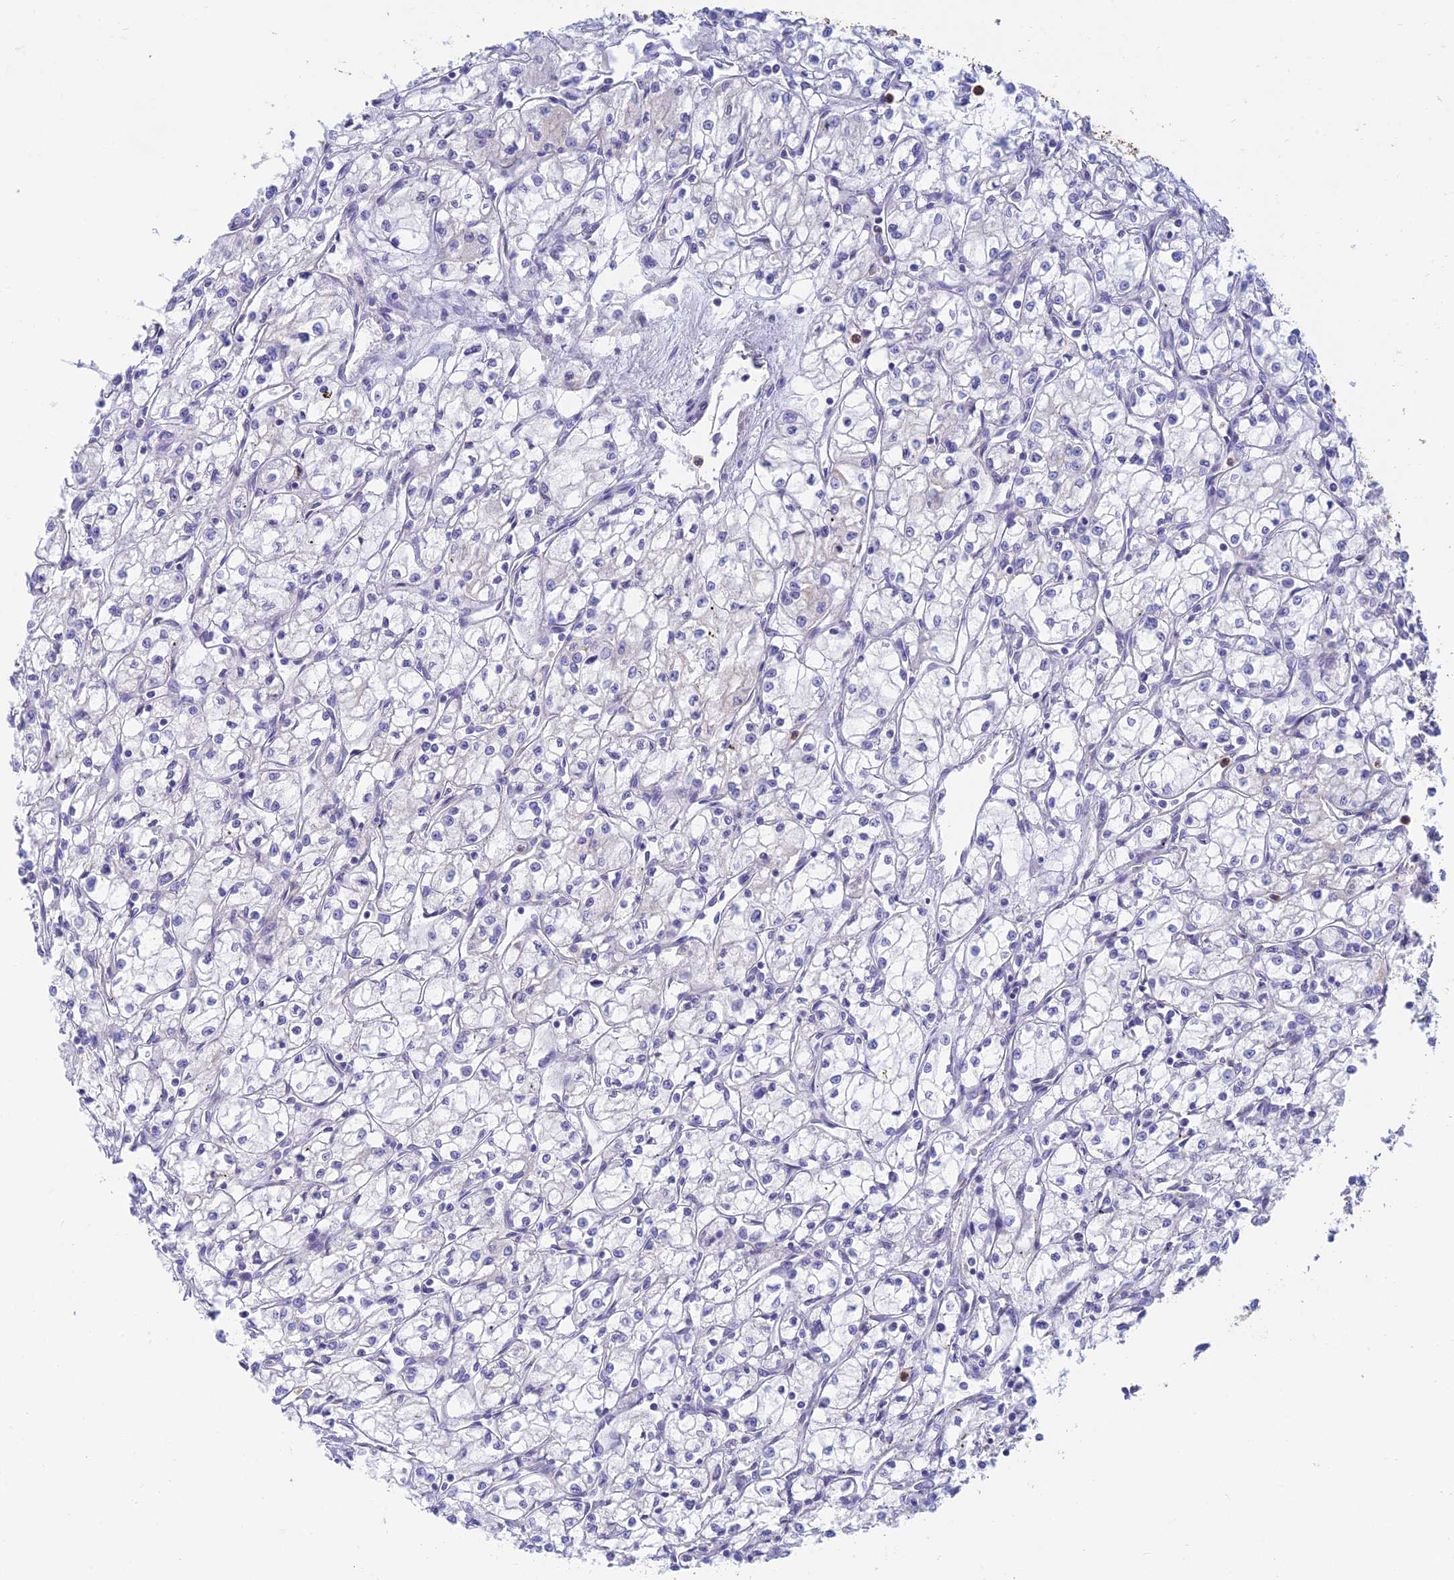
{"staining": {"intensity": "negative", "quantity": "none", "location": "none"}, "tissue": "renal cancer", "cell_type": "Tumor cells", "image_type": "cancer", "snomed": [{"axis": "morphology", "description": "Adenocarcinoma, NOS"}, {"axis": "topography", "description": "Kidney"}], "caption": "A high-resolution image shows immunohistochemistry (IHC) staining of adenocarcinoma (renal), which demonstrates no significant expression in tumor cells. (Brightfield microscopy of DAB (3,3'-diaminobenzidine) immunohistochemistry at high magnification).", "gene": "INTS13", "patient": {"sex": "male", "age": 59}}